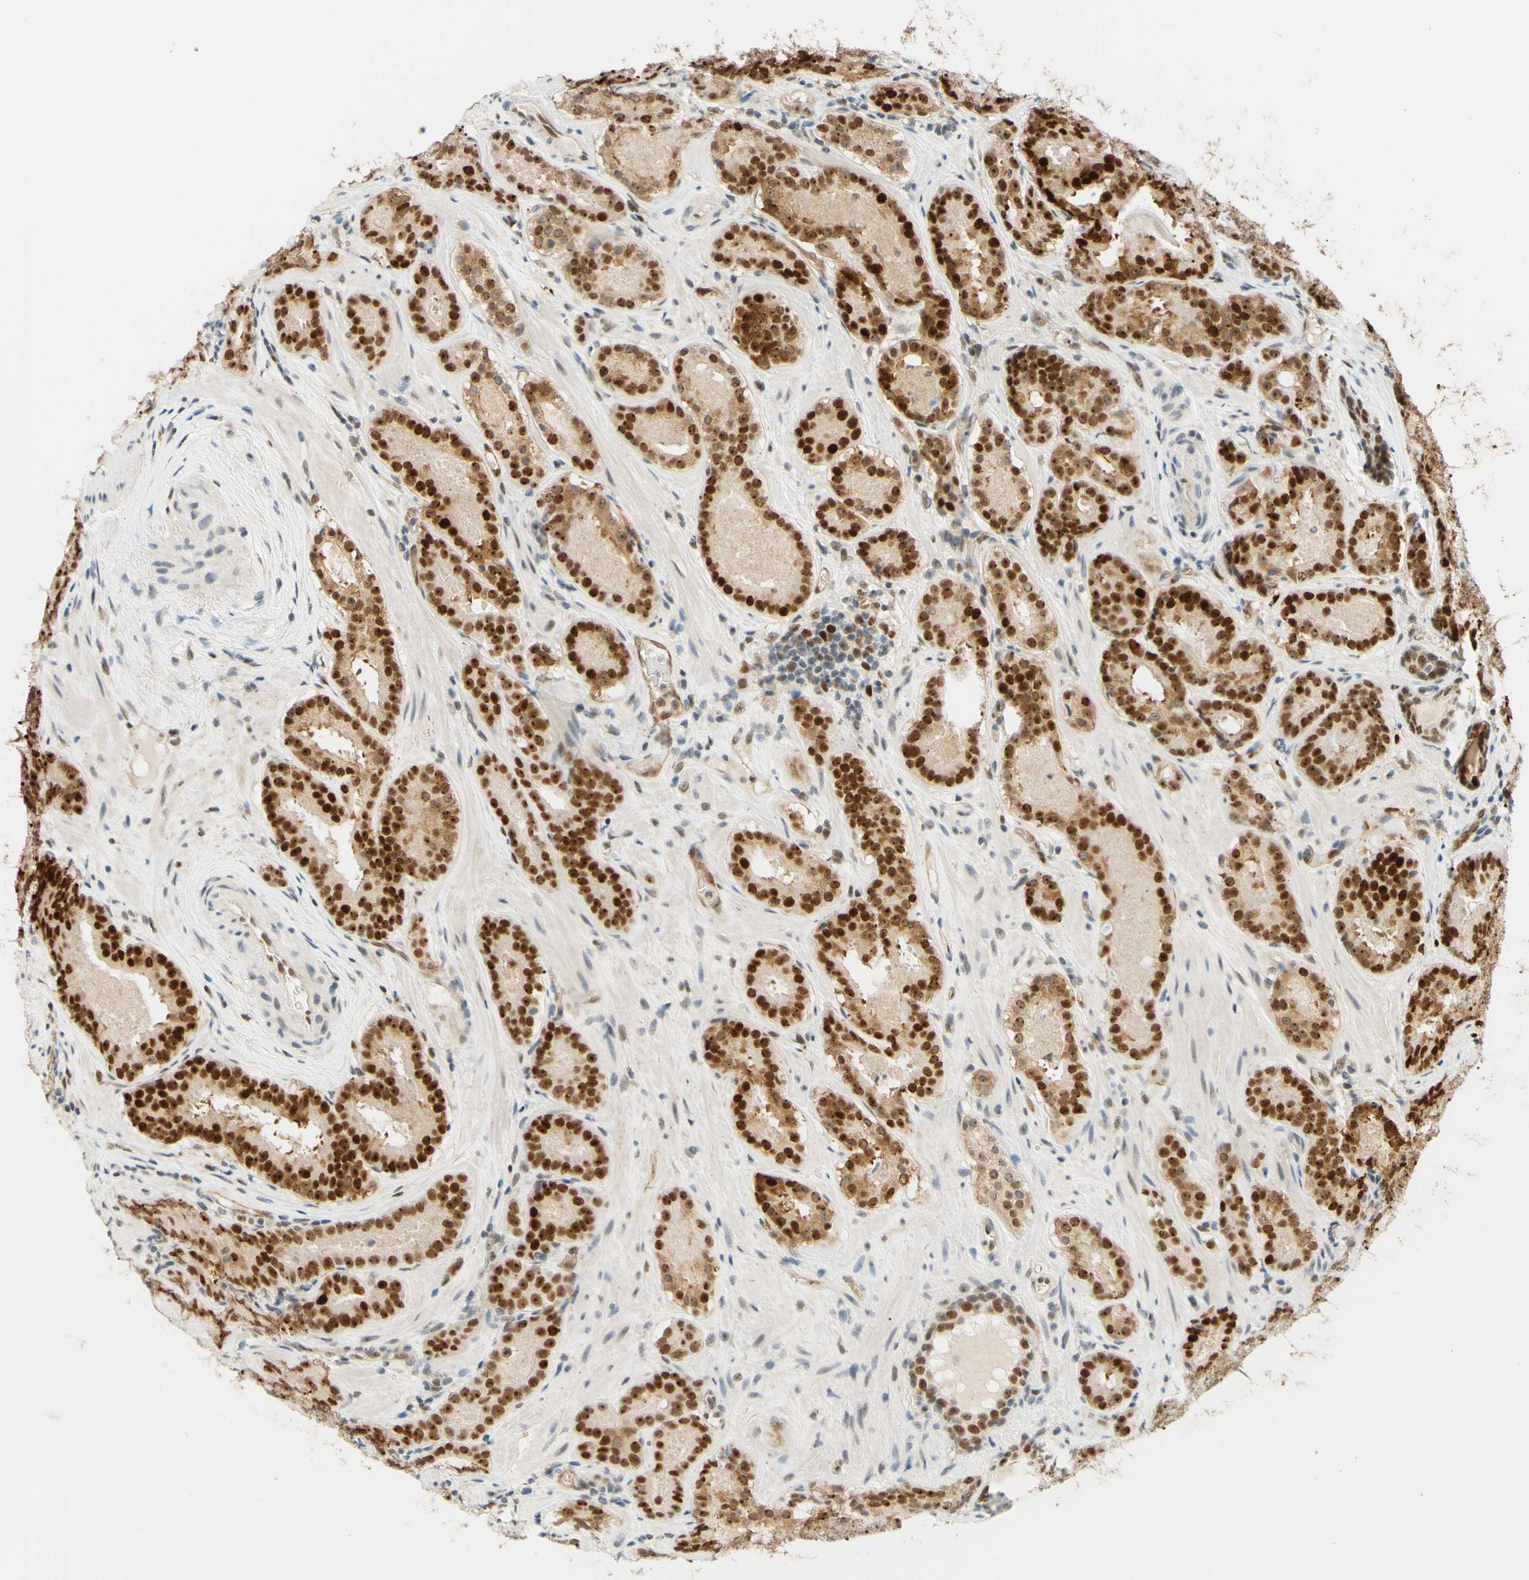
{"staining": {"intensity": "strong", "quantity": ">75%", "location": "cytoplasmic/membranous,nuclear"}, "tissue": "prostate cancer", "cell_type": "Tumor cells", "image_type": "cancer", "snomed": [{"axis": "morphology", "description": "Adenocarcinoma, Low grade"}, {"axis": "topography", "description": "Prostate"}], "caption": "Protein staining of prostate cancer (low-grade adenocarcinoma) tissue exhibits strong cytoplasmic/membranous and nuclear staining in about >75% of tumor cells.", "gene": "POLB", "patient": {"sex": "male", "age": 69}}